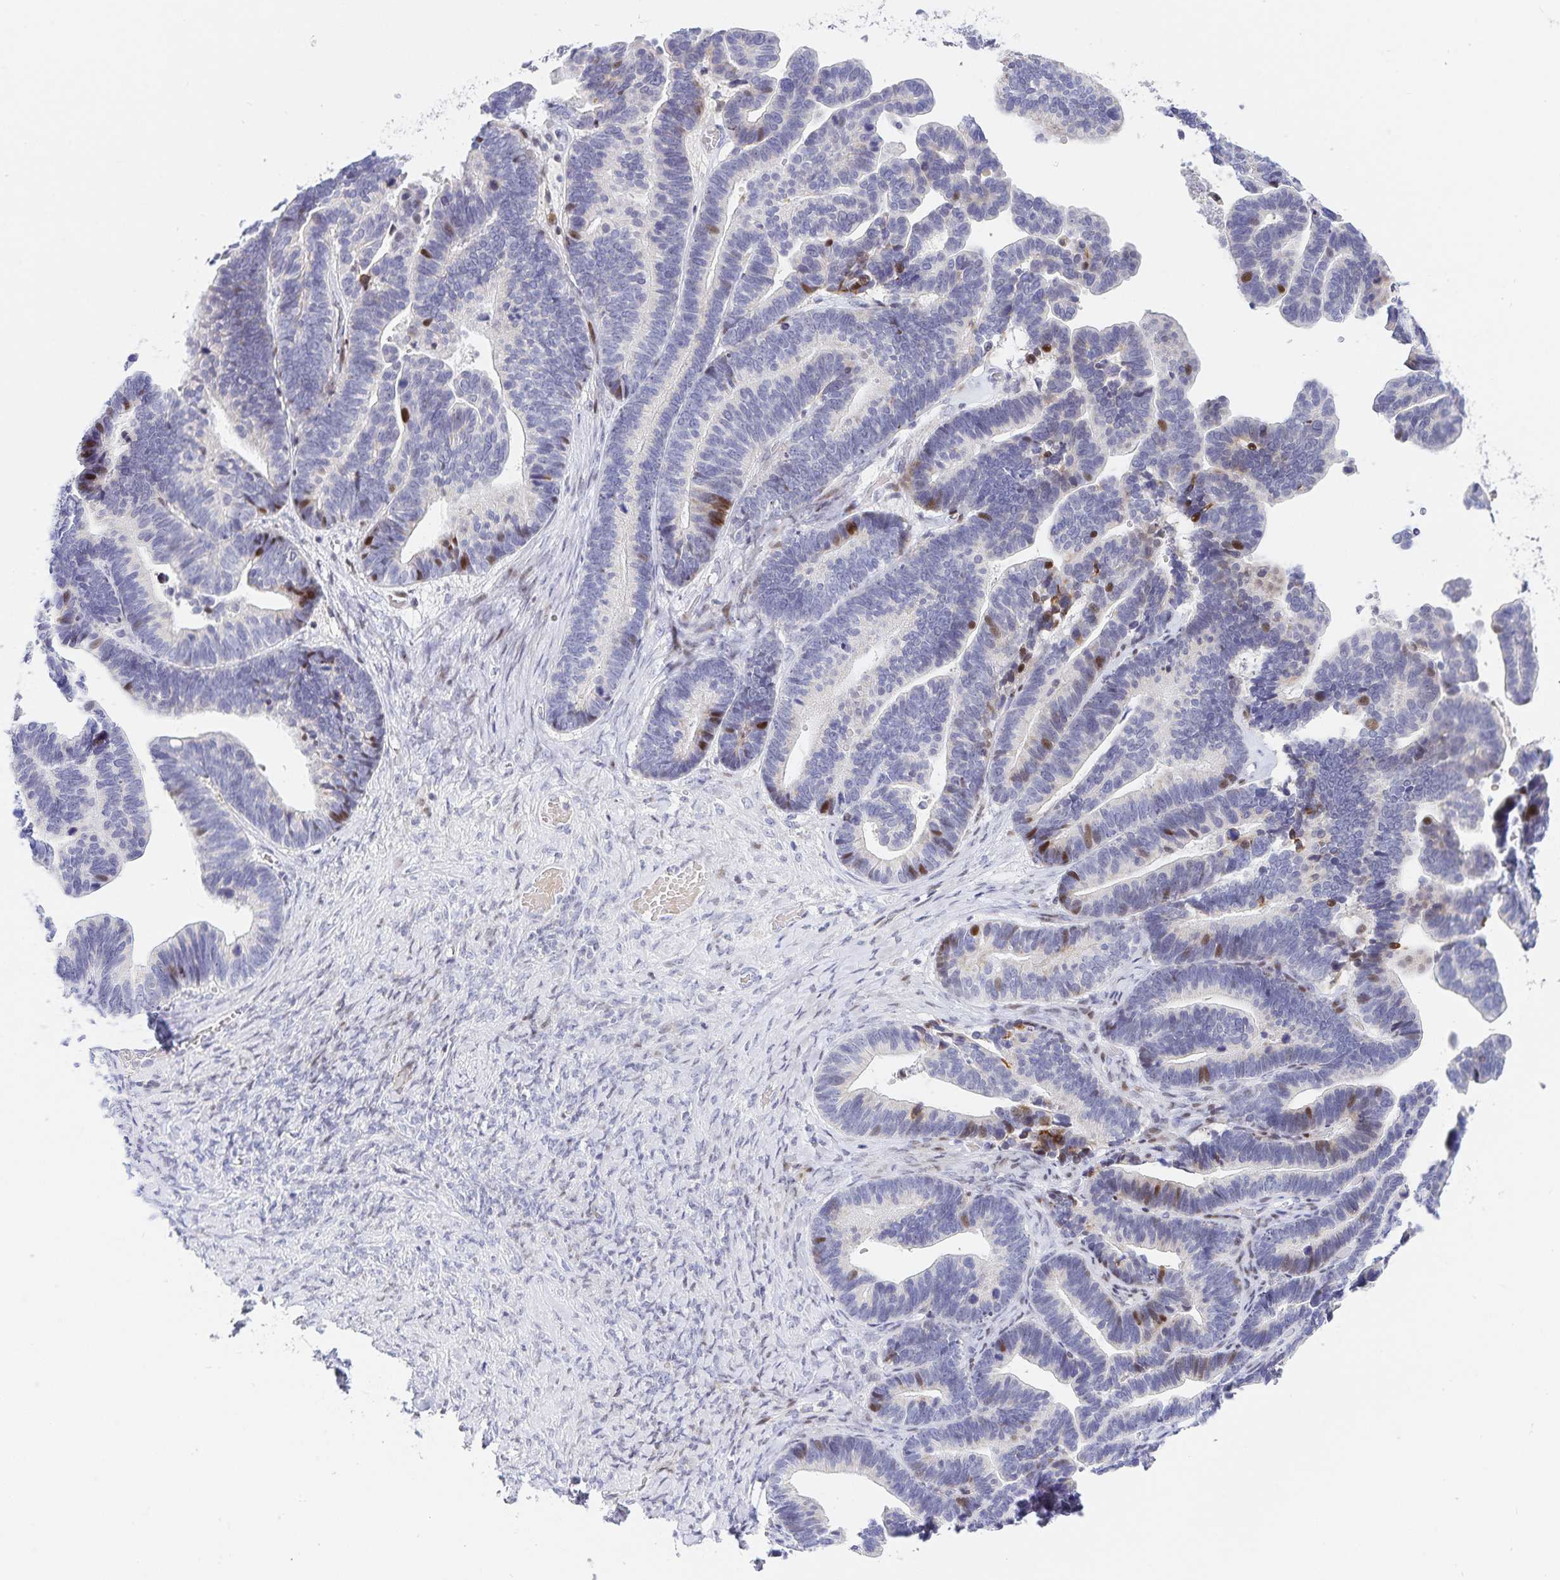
{"staining": {"intensity": "moderate", "quantity": "<25%", "location": "nuclear"}, "tissue": "ovarian cancer", "cell_type": "Tumor cells", "image_type": "cancer", "snomed": [{"axis": "morphology", "description": "Cystadenocarcinoma, serous, NOS"}, {"axis": "topography", "description": "Ovary"}], "caption": "Ovarian cancer stained with immunohistochemistry demonstrates moderate nuclear positivity in about <25% of tumor cells.", "gene": "KBTBD13", "patient": {"sex": "female", "age": 56}}